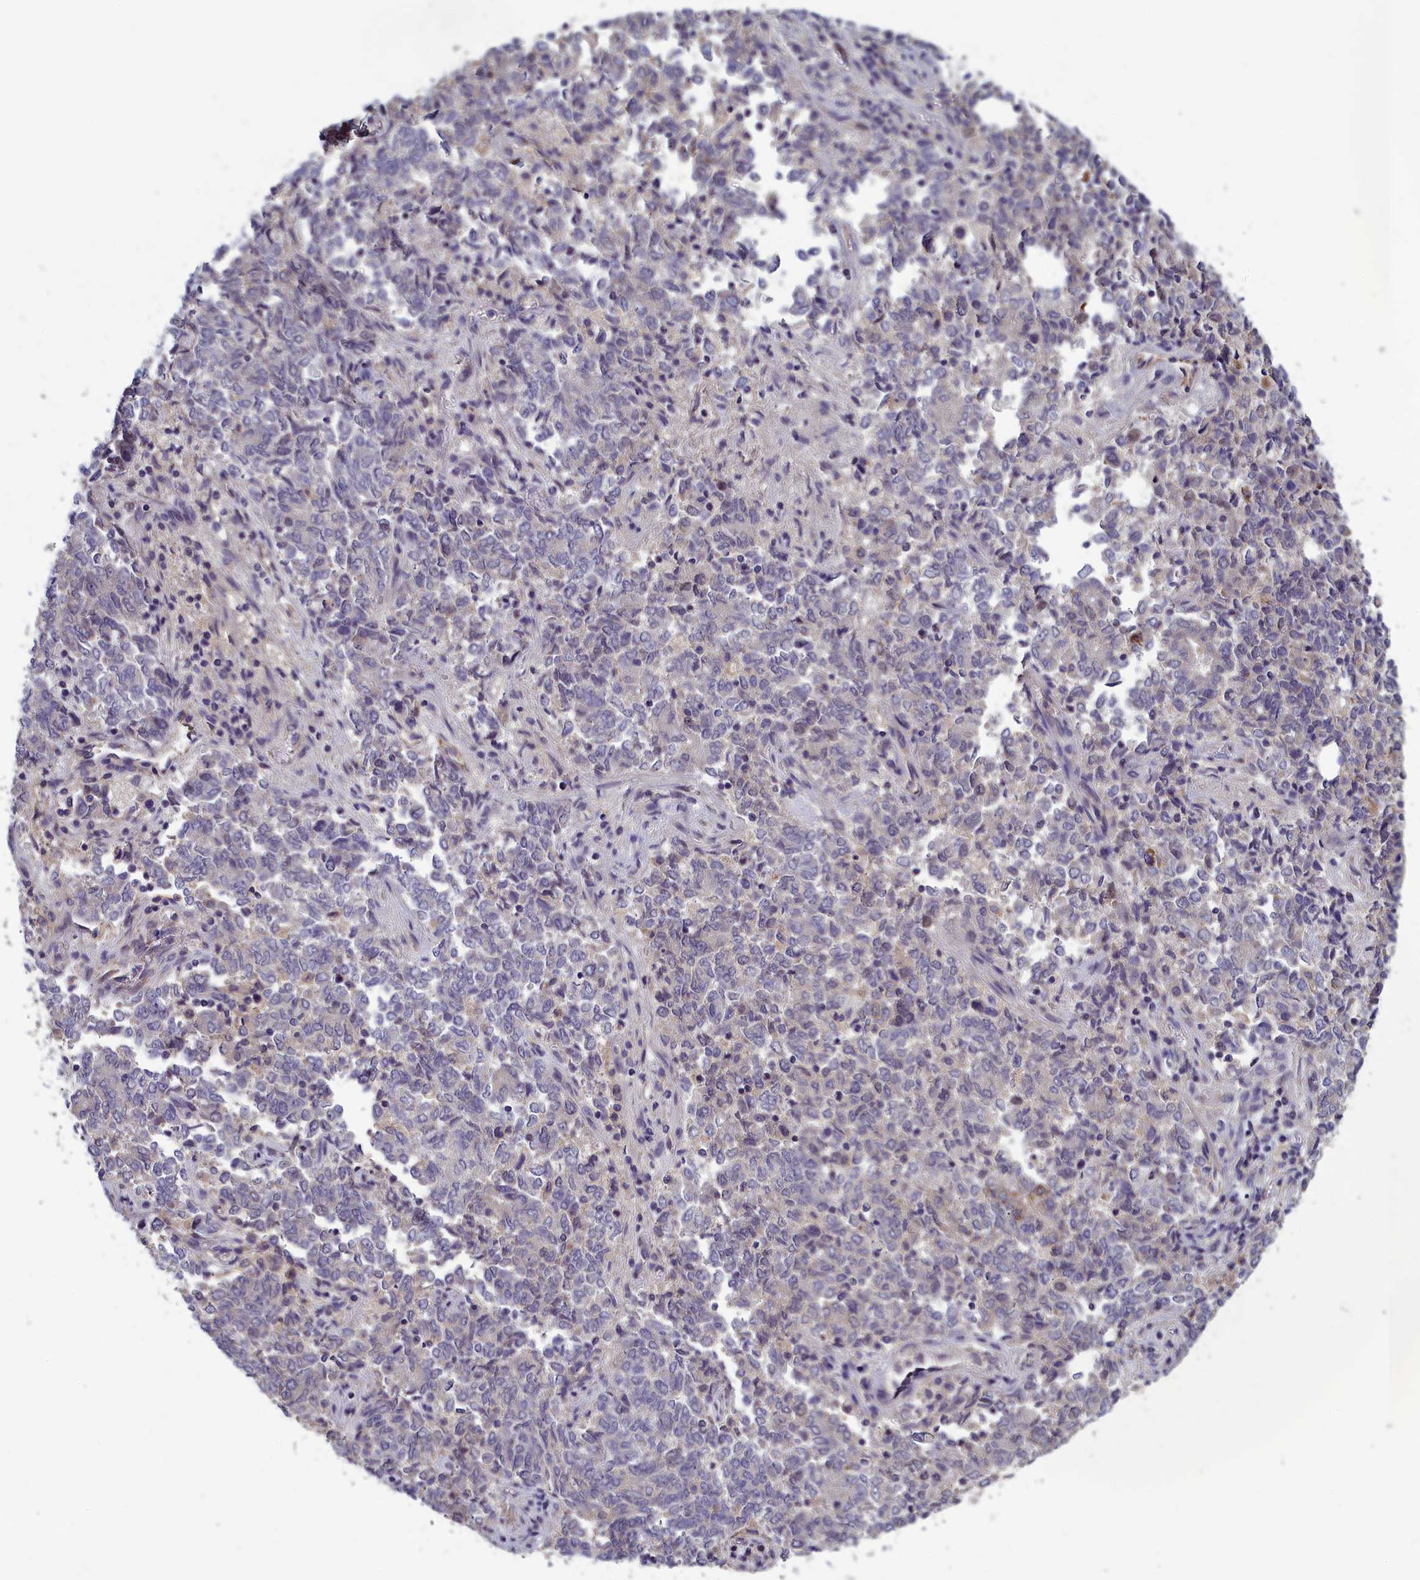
{"staining": {"intensity": "negative", "quantity": "none", "location": "none"}, "tissue": "endometrial cancer", "cell_type": "Tumor cells", "image_type": "cancer", "snomed": [{"axis": "morphology", "description": "Adenocarcinoma, NOS"}, {"axis": "topography", "description": "Endometrium"}], "caption": "DAB (3,3'-diaminobenzidine) immunohistochemical staining of endometrial cancer (adenocarcinoma) shows no significant positivity in tumor cells.", "gene": "HECA", "patient": {"sex": "female", "age": 80}}